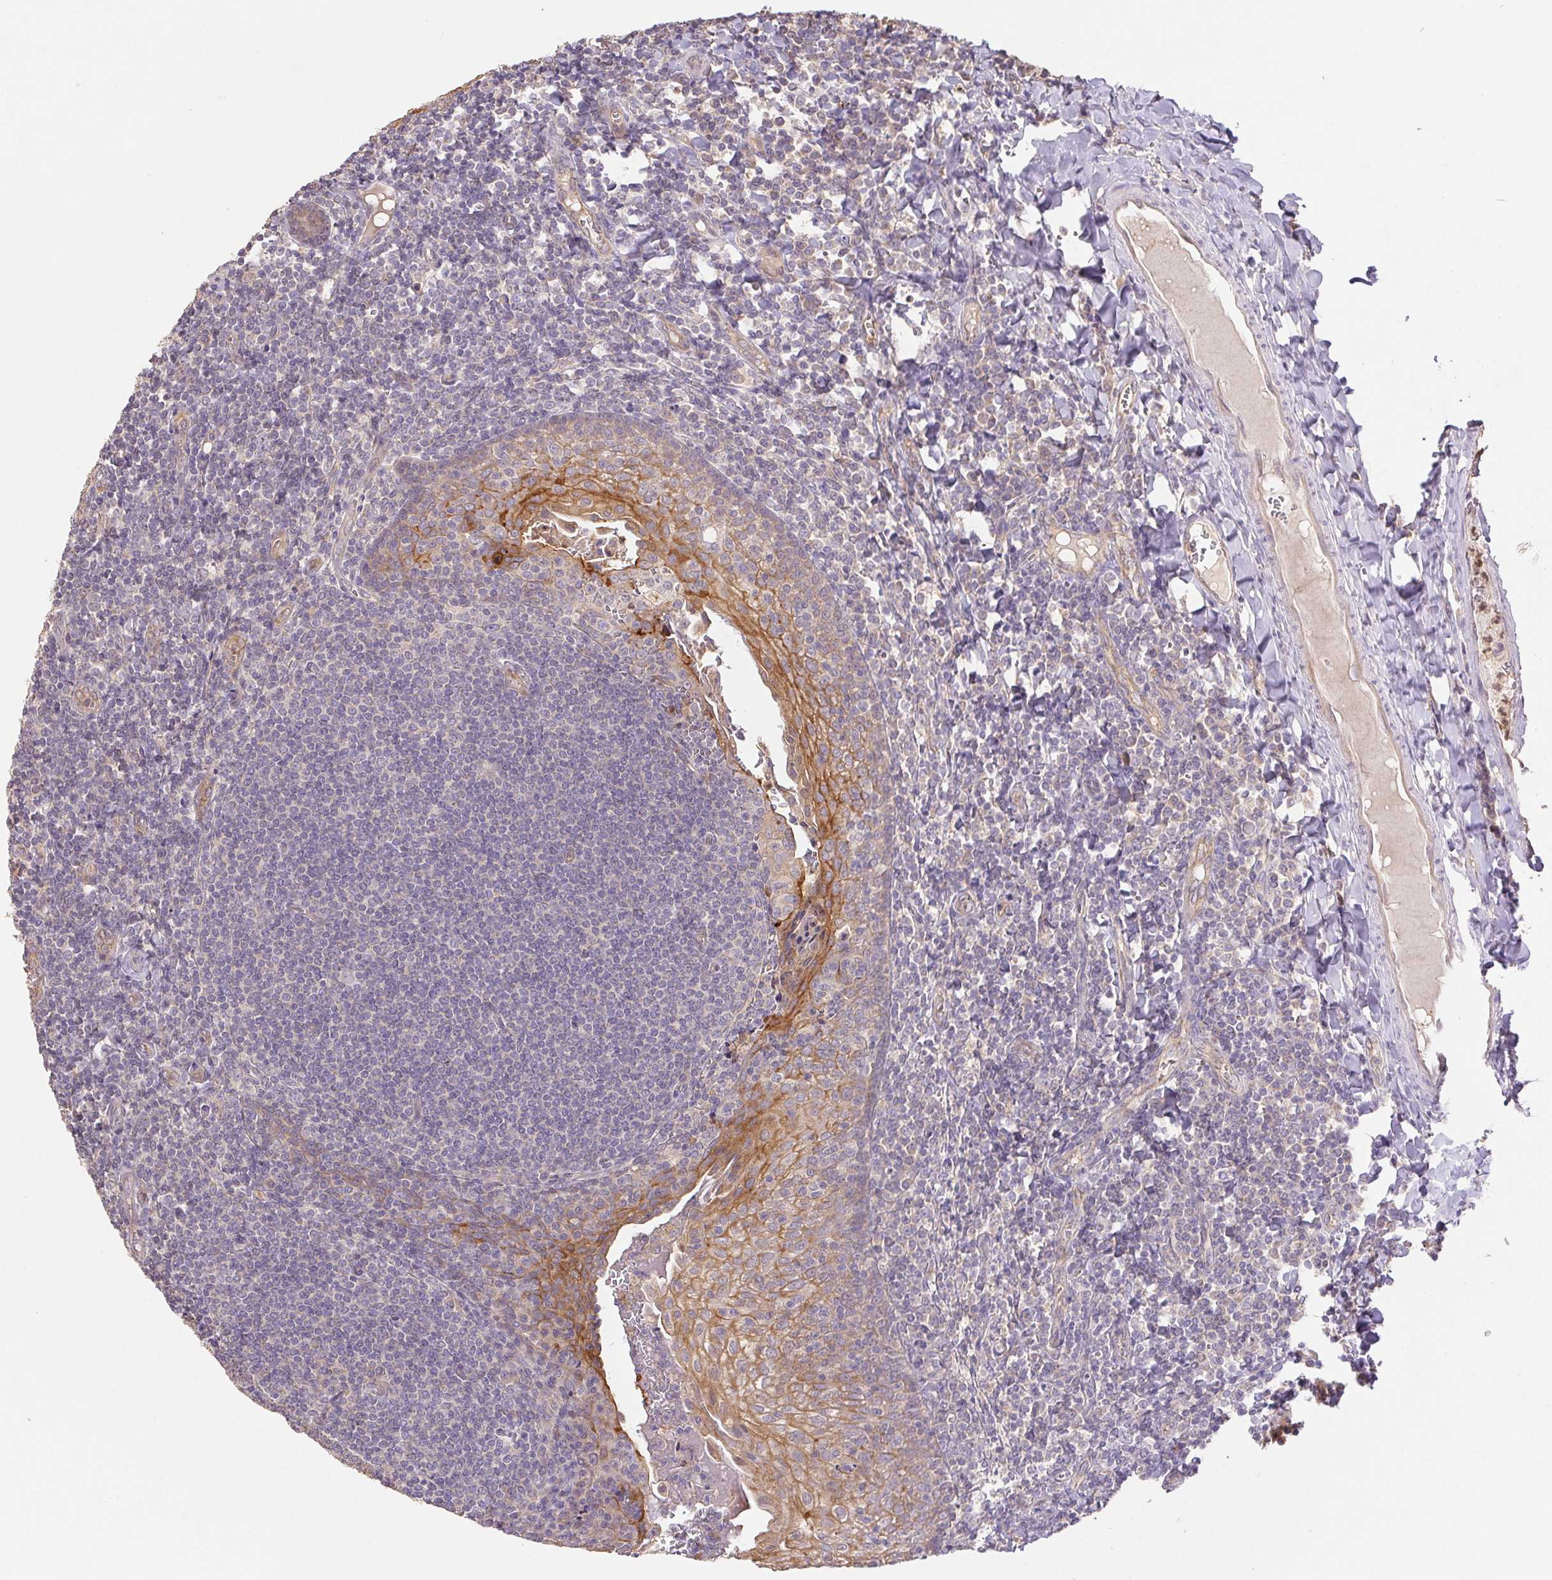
{"staining": {"intensity": "moderate", "quantity": "<25%", "location": "cytoplasmic/membranous"}, "tissue": "tonsil", "cell_type": "Germinal center cells", "image_type": "normal", "snomed": [{"axis": "morphology", "description": "Normal tissue, NOS"}, {"axis": "morphology", "description": "Inflammation, NOS"}, {"axis": "topography", "description": "Tonsil"}], "caption": "Moderate cytoplasmic/membranous expression is identified in about <25% of germinal center cells in unremarkable tonsil.", "gene": "RAB11A", "patient": {"sex": "female", "age": 31}}